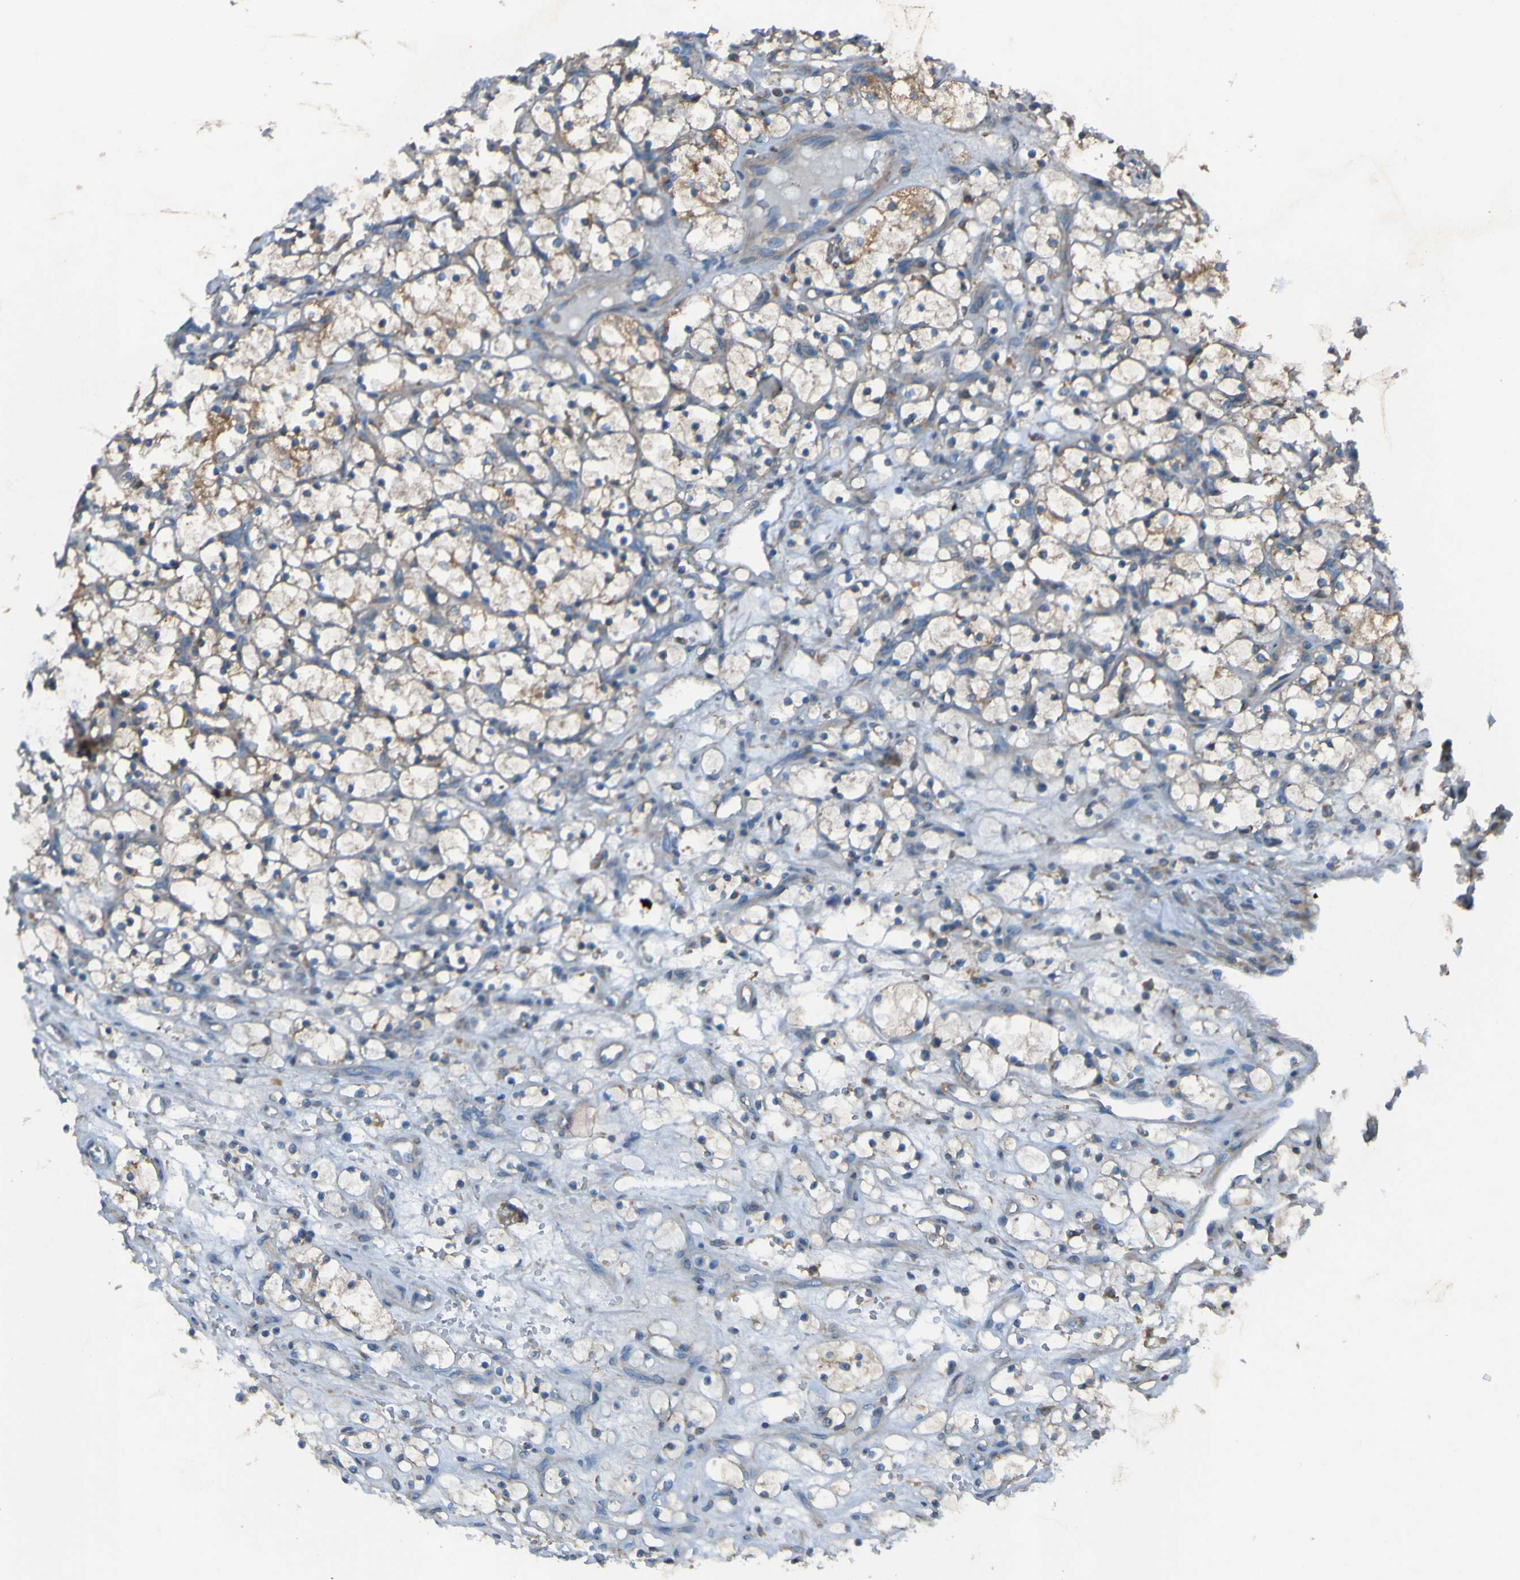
{"staining": {"intensity": "moderate", "quantity": "25%-75%", "location": "cytoplasmic/membranous"}, "tissue": "renal cancer", "cell_type": "Tumor cells", "image_type": "cancer", "snomed": [{"axis": "morphology", "description": "Adenocarcinoma, NOS"}, {"axis": "topography", "description": "Kidney"}], "caption": "This is an image of immunohistochemistry staining of adenocarcinoma (renal), which shows moderate staining in the cytoplasmic/membranous of tumor cells.", "gene": "RAB5B", "patient": {"sex": "female", "age": 69}}